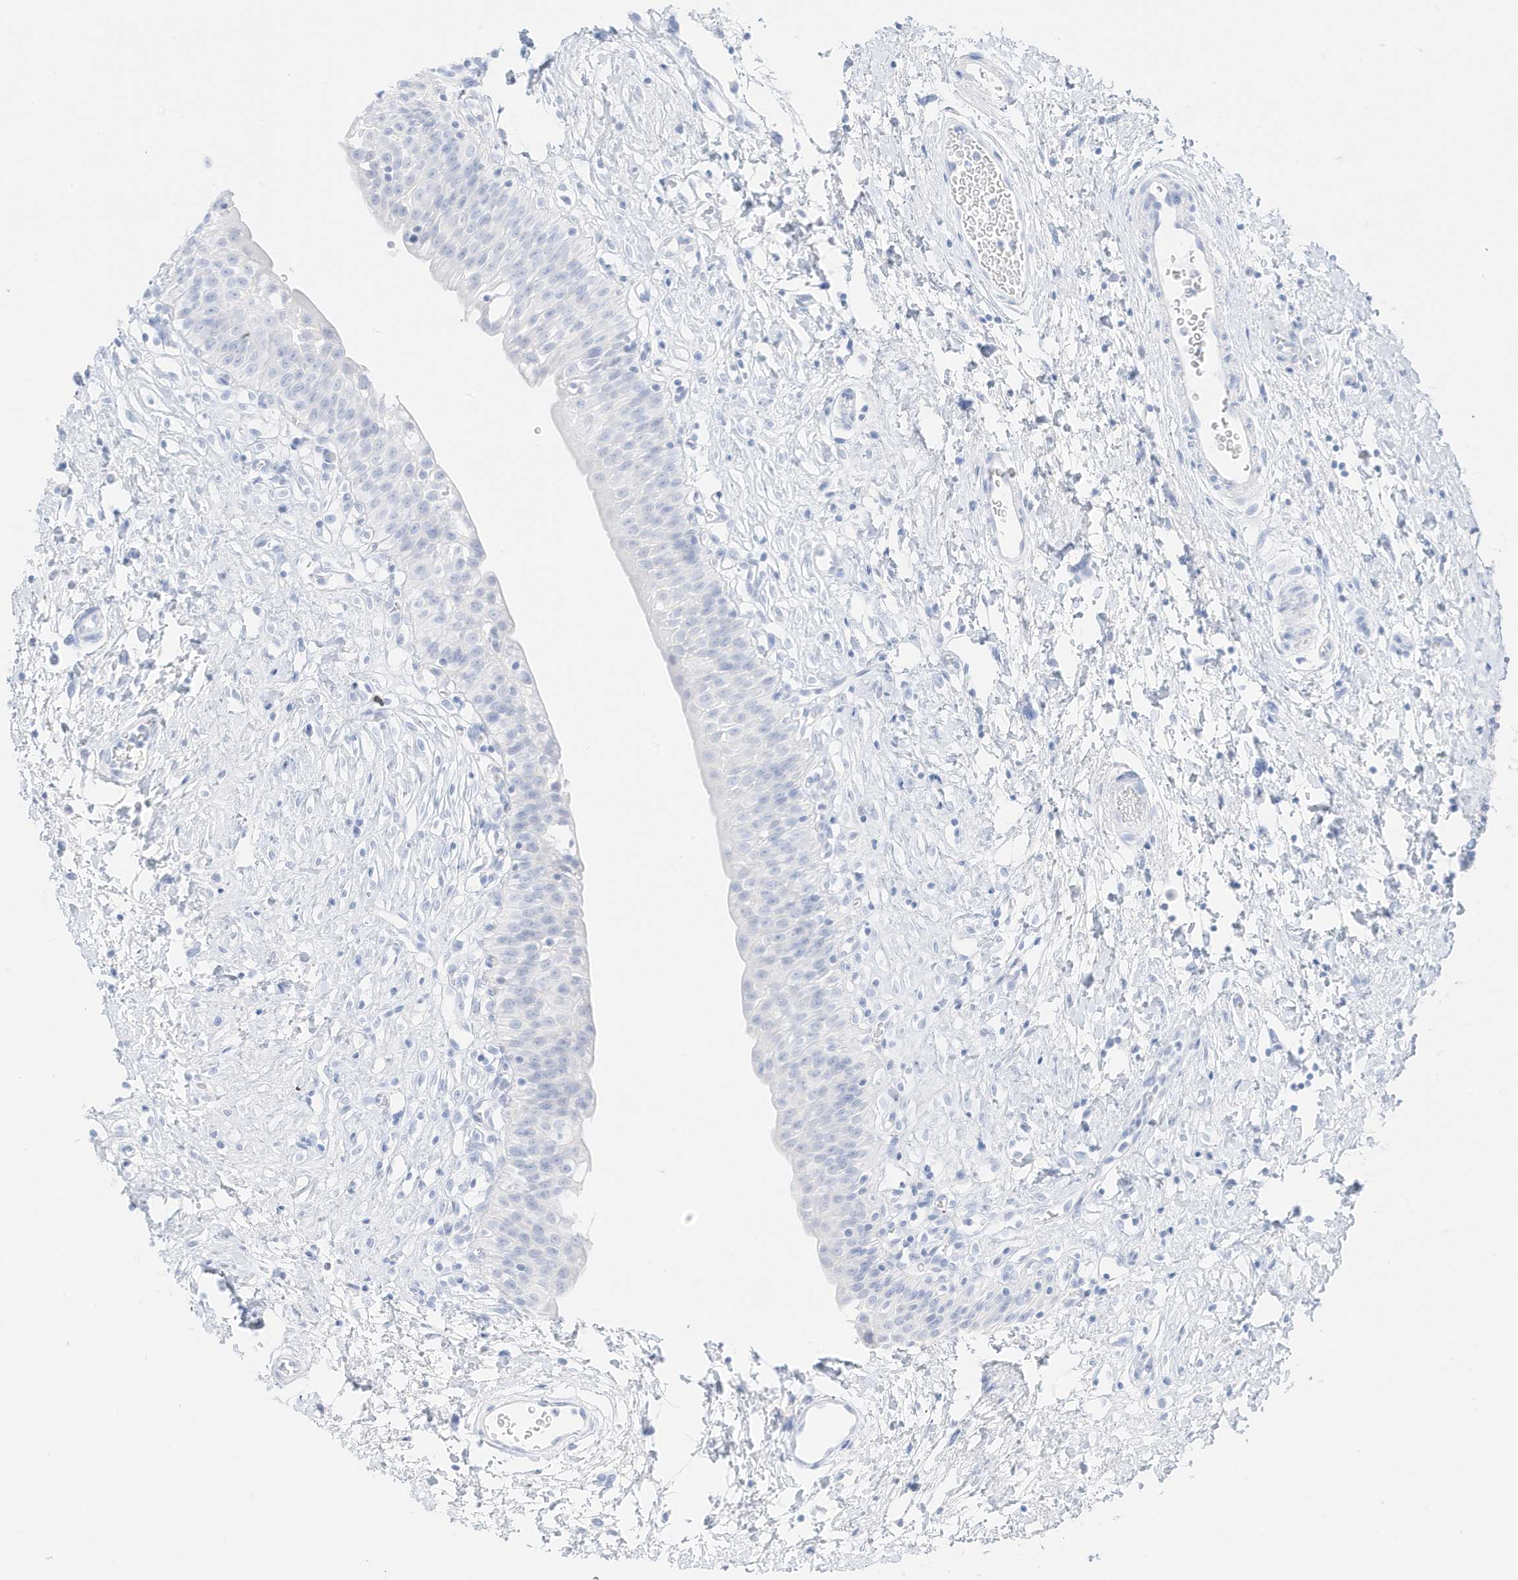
{"staining": {"intensity": "negative", "quantity": "none", "location": "none"}, "tissue": "urinary bladder", "cell_type": "Urothelial cells", "image_type": "normal", "snomed": [{"axis": "morphology", "description": "Normal tissue, NOS"}, {"axis": "topography", "description": "Urinary bladder"}], "caption": "Immunohistochemistry micrograph of benign urinary bladder stained for a protein (brown), which shows no positivity in urothelial cells.", "gene": "SLC22A13", "patient": {"sex": "male", "age": 51}}